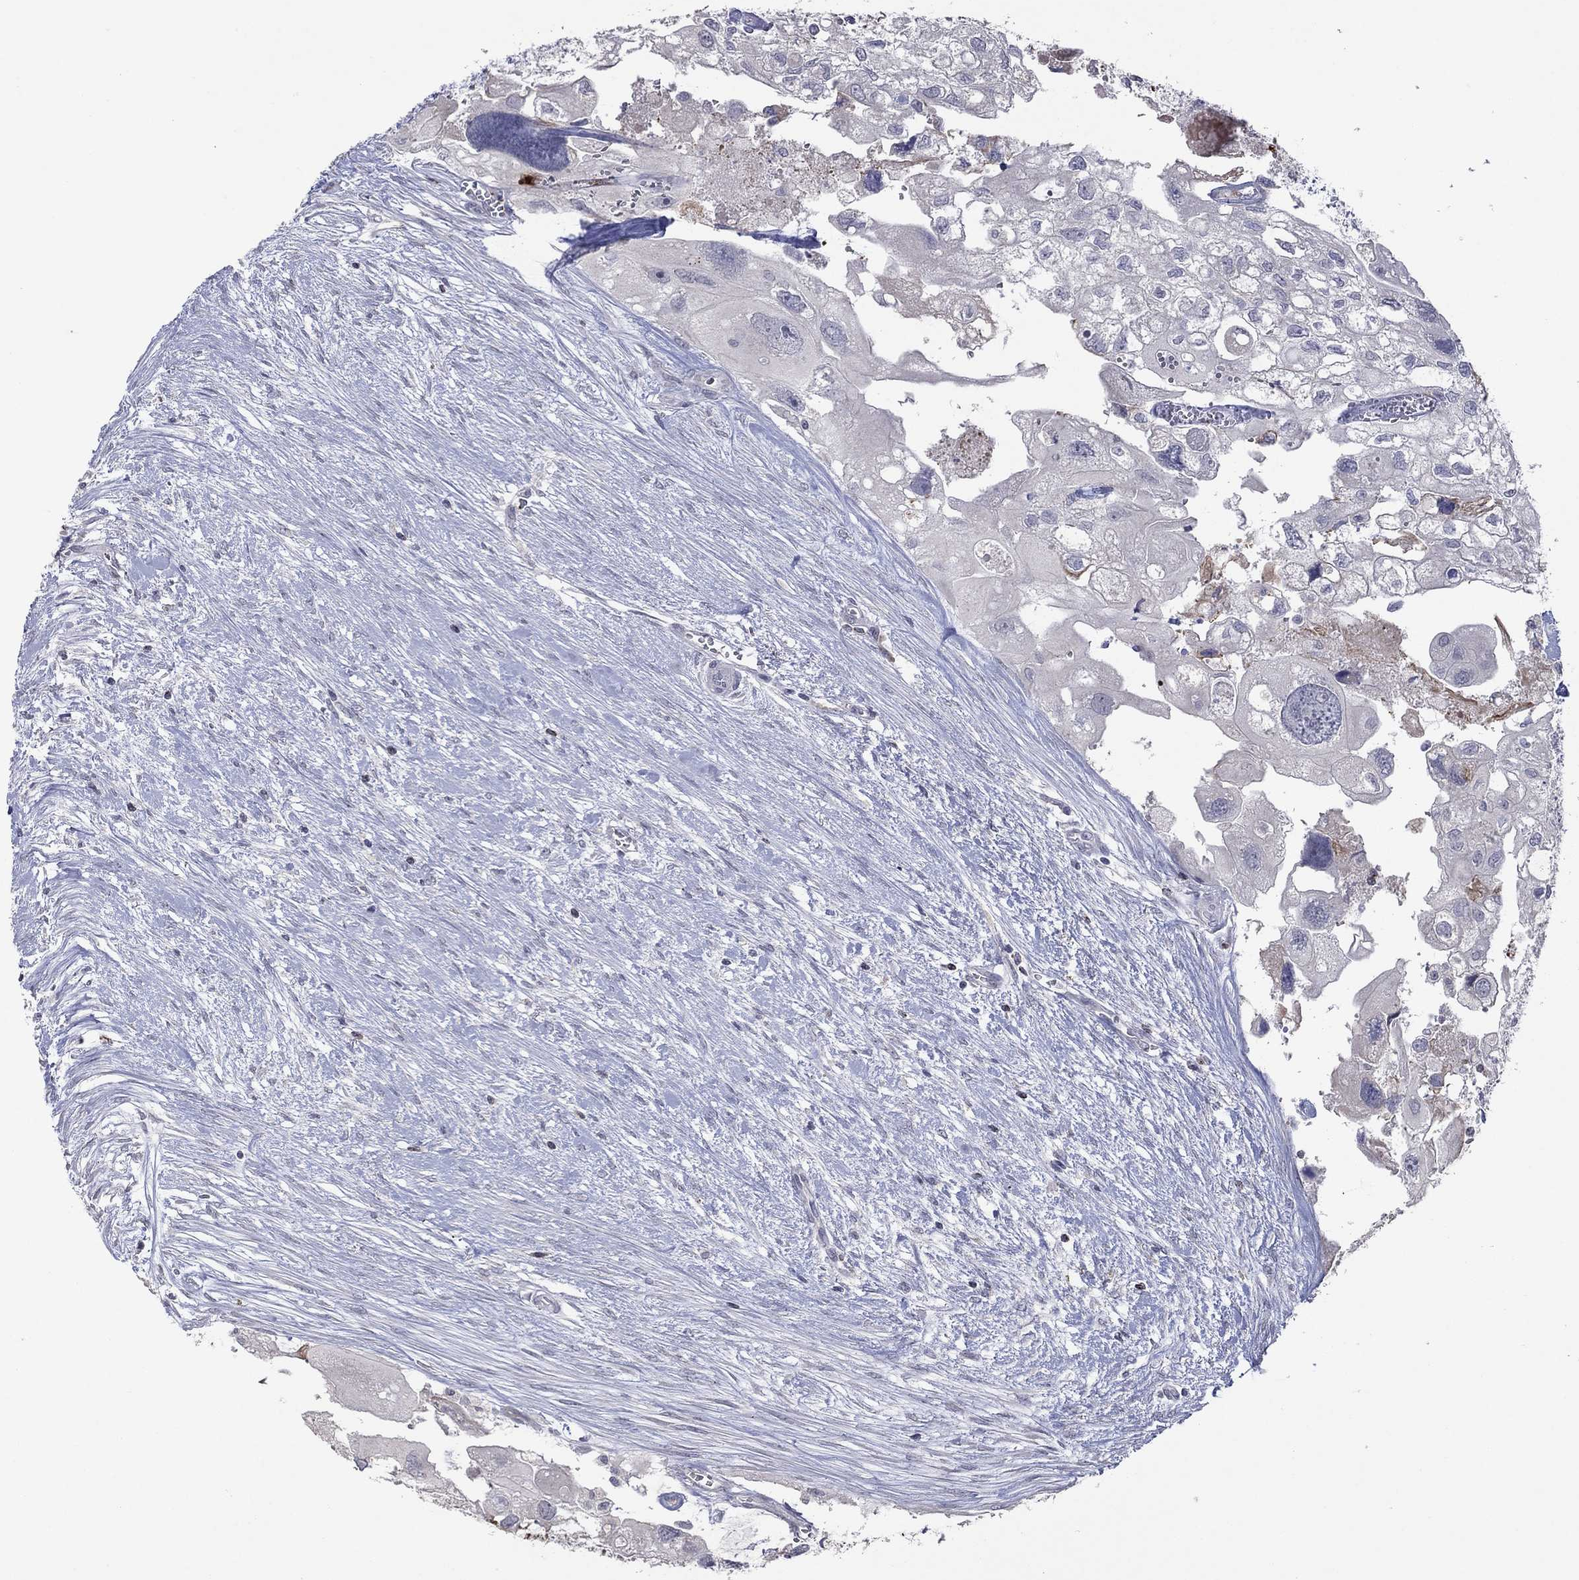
{"staining": {"intensity": "negative", "quantity": "none", "location": "none"}, "tissue": "urothelial cancer", "cell_type": "Tumor cells", "image_type": "cancer", "snomed": [{"axis": "morphology", "description": "Urothelial carcinoma, High grade"}, {"axis": "topography", "description": "Urinary bladder"}], "caption": "Human urothelial cancer stained for a protein using immunohistochemistry (IHC) exhibits no expression in tumor cells.", "gene": "CCL5", "patient": {"sex": "male", "age": 59}}